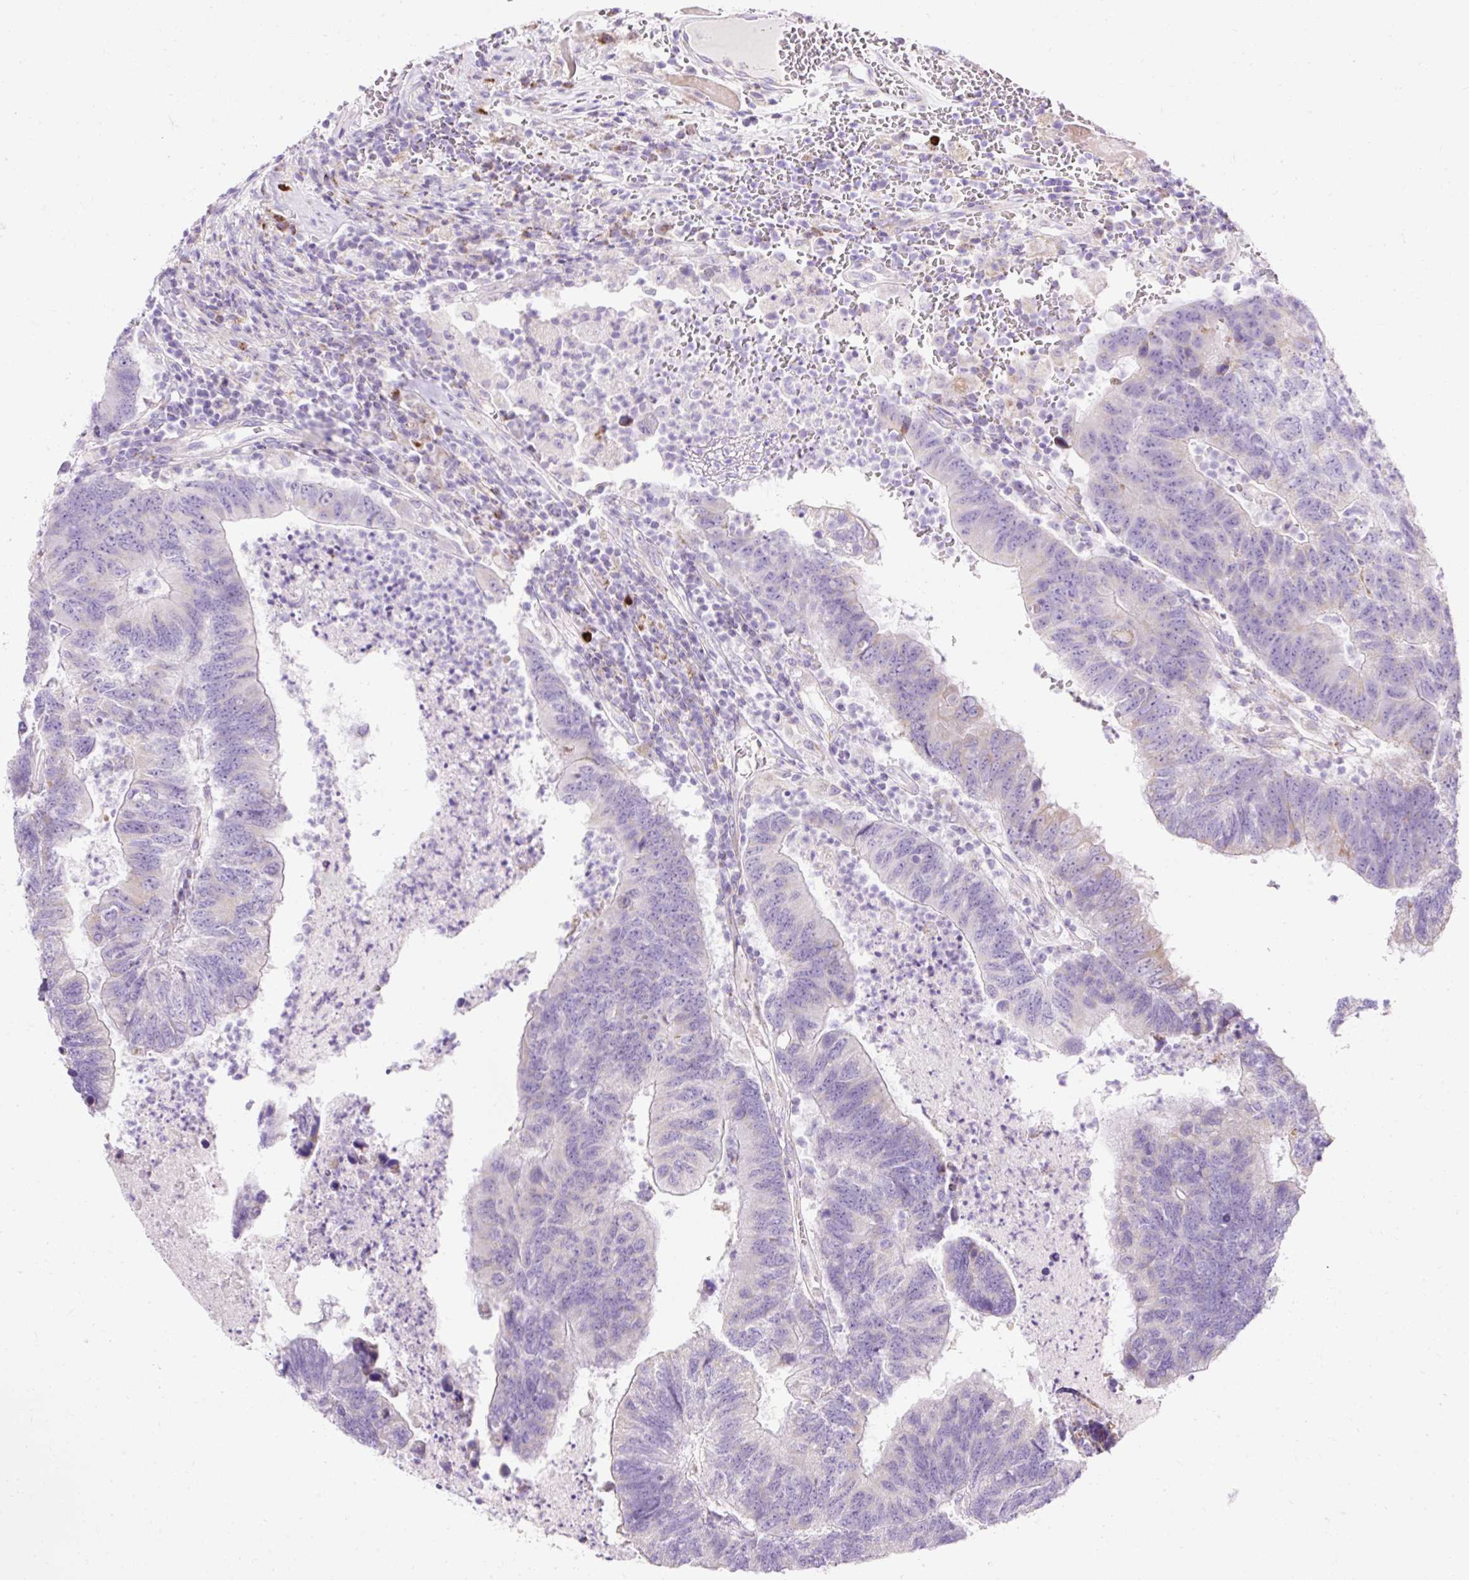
{"staining": {"intensity": "weak", "quantity": "25%-75%", "location": "cytoplasmic/membranous"}, "tissue": "colorectal cancer", "cell_type": "Tumor cells", "image_type": "cancer", "snomed": [{"axis": "morphology", "description": "Adenocarcinoma, NOS"}, {"axis": "topography", "description": "Colon"}], "caption": "IHC (DAB (3,3'-diaminobenzidine)) staining of human adenocarcinoma (colorectal) displays weak cytoplasmic/membranous protein positivity in about 25%-75% of tumor cells.", "gene": "PLPP2", "patient": {"sex": "female", "age": 48}}